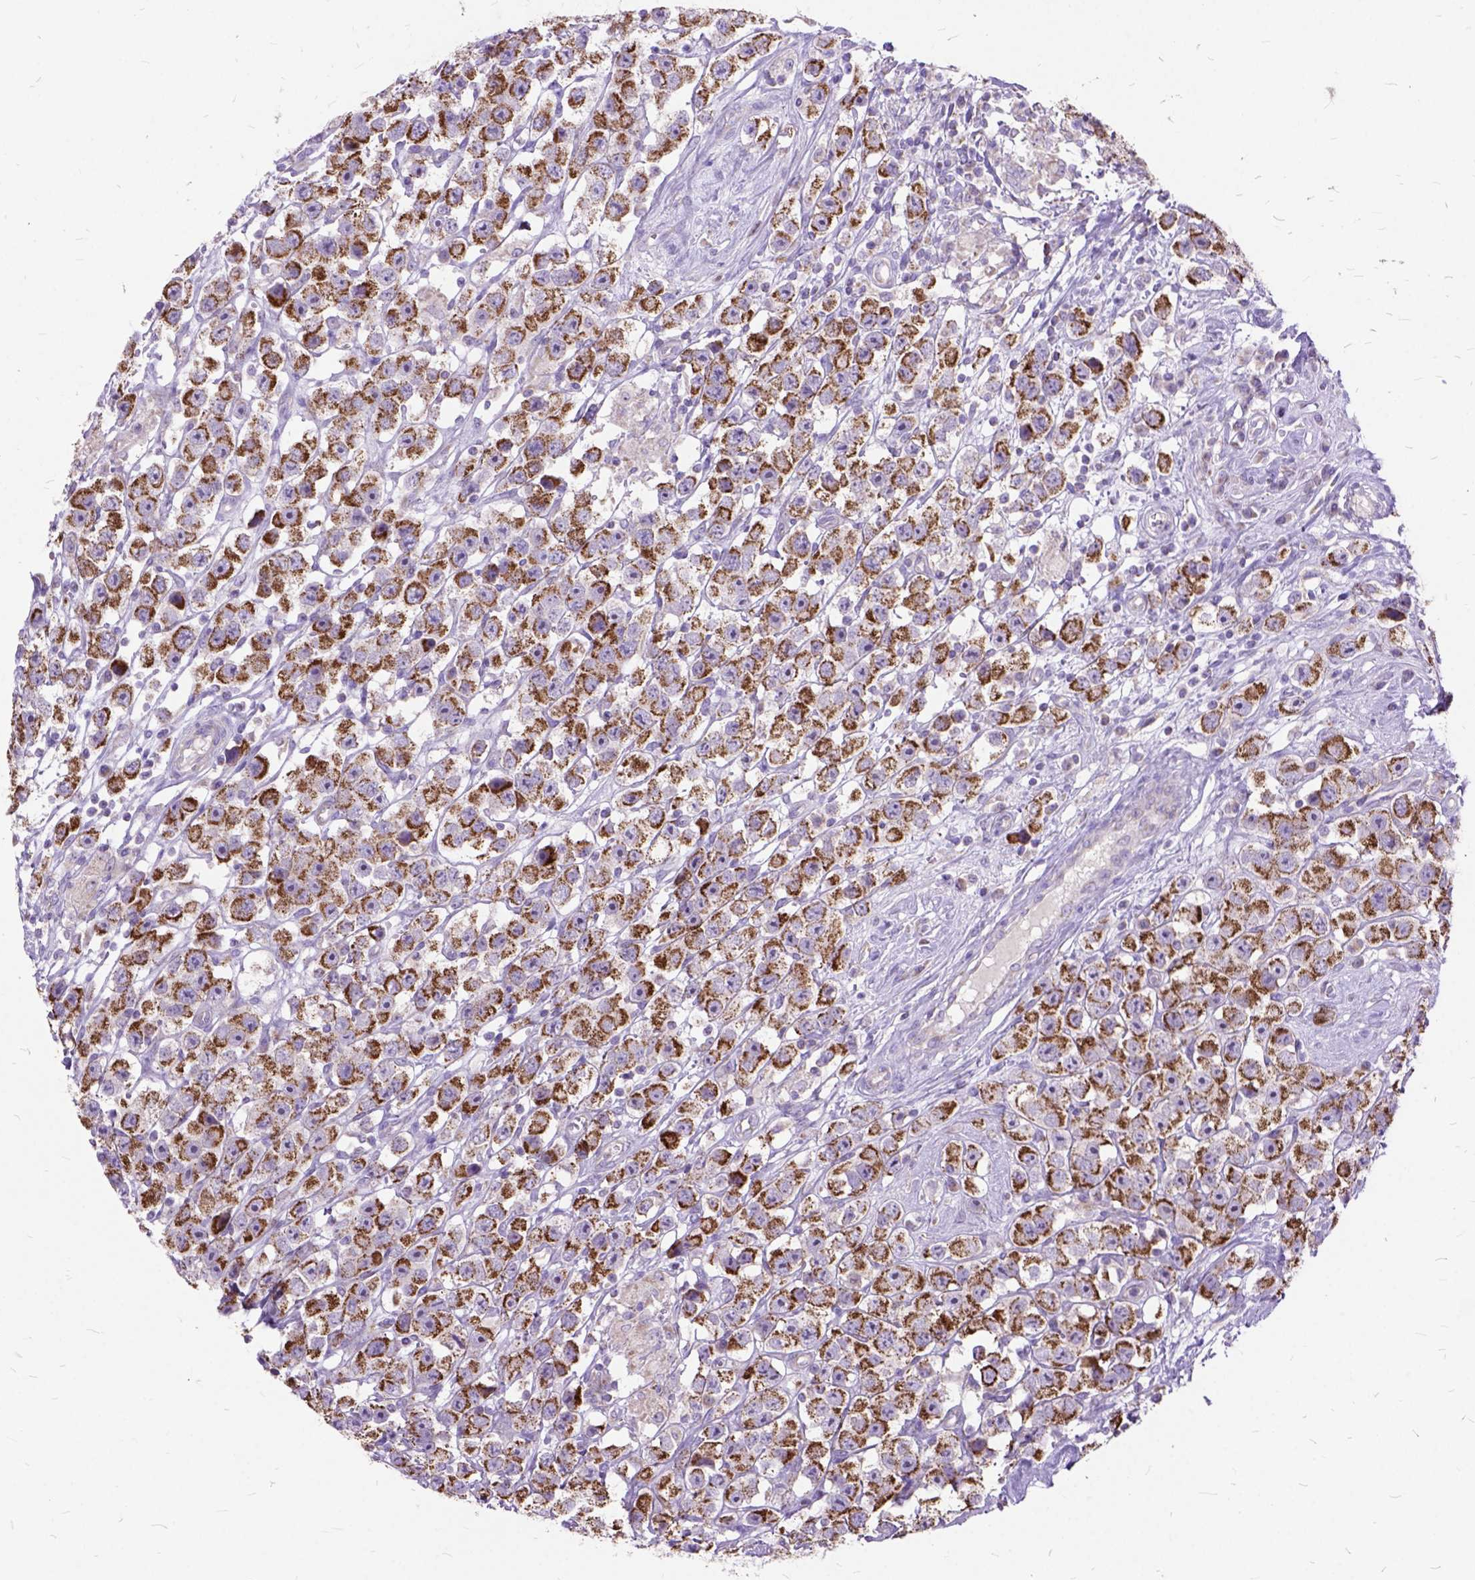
{"staining": {"intensity": "moderate", "quantity": ">75%", "location": "cytoplasmic/membranous"}, "tissue": "testis cancer", "cell_type": "Tumor cells", "image_type": "cancer", "snomed": [{"axis": "morphology", "description": "Seminoma, NOS"}, {"axis": "topography", "description": "Testis"}], "caption": "About >75% of tumor cells in testis cancer demonstrate moderate cytoplasmic/membranous protein positivity as visualized by brown immunohistochemical staining.", "gene": "CTAG2", "patient": {"sex": "male", "age": 45}}